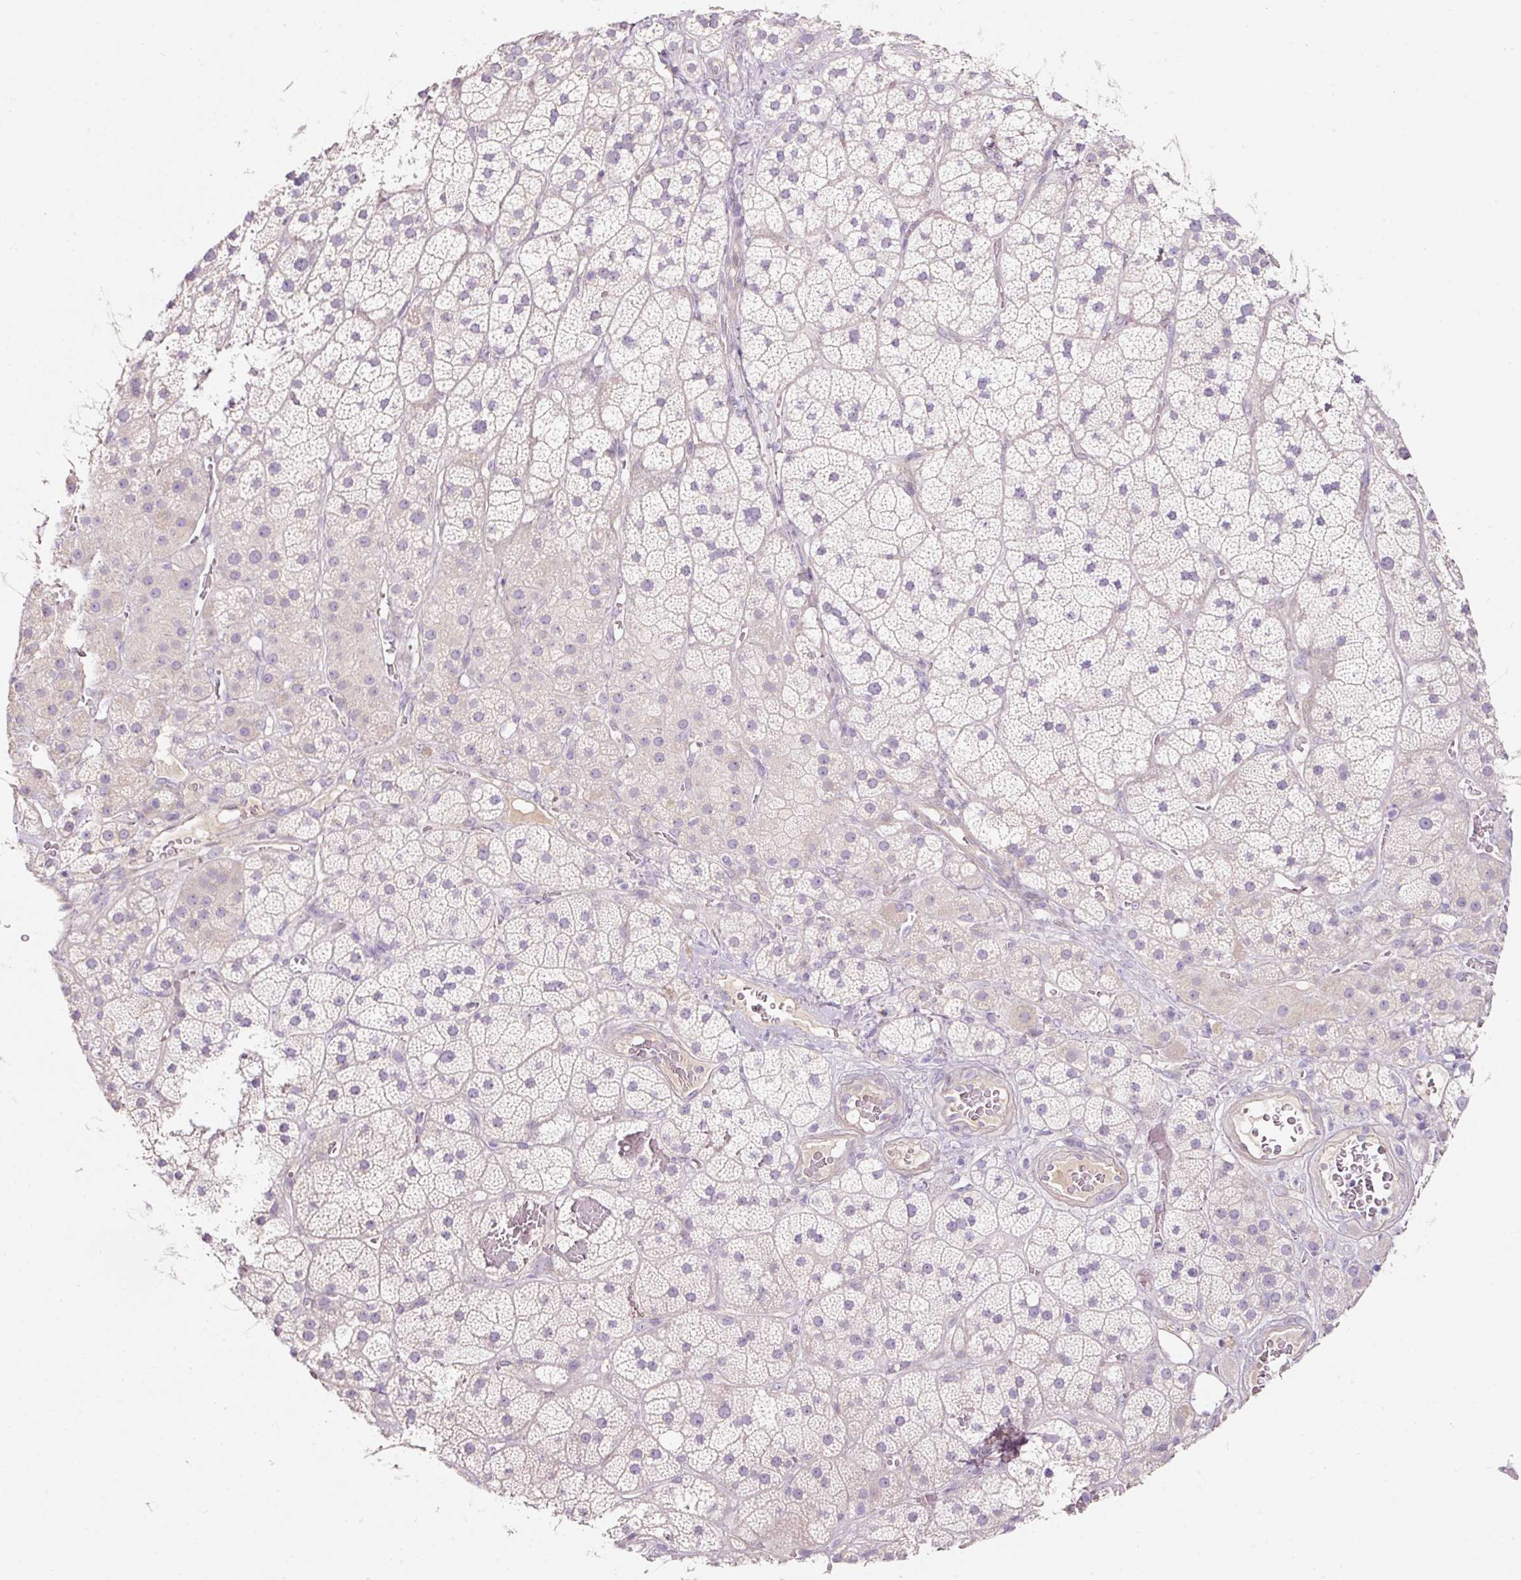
{"staining": {"intensity": "negative", "quantity": "none", "location": "none"}, "tissue": "adrenal gland", "cell_type": "Glandular cells", "image_type": "normal", "snomed": [{"axis": "morphology", "description": "Normal tissue, NOS"}, {"axis": "topography", "description": "Adrenal gland"}], "caption": "Immunohistochemical staining of normal adrenal gland displays no significant staining in glandular cells. (DAB IHC with hematoxylin counter stain).", "gene": "NBPF11", "patient": {"sex": "male", "age": 57}}